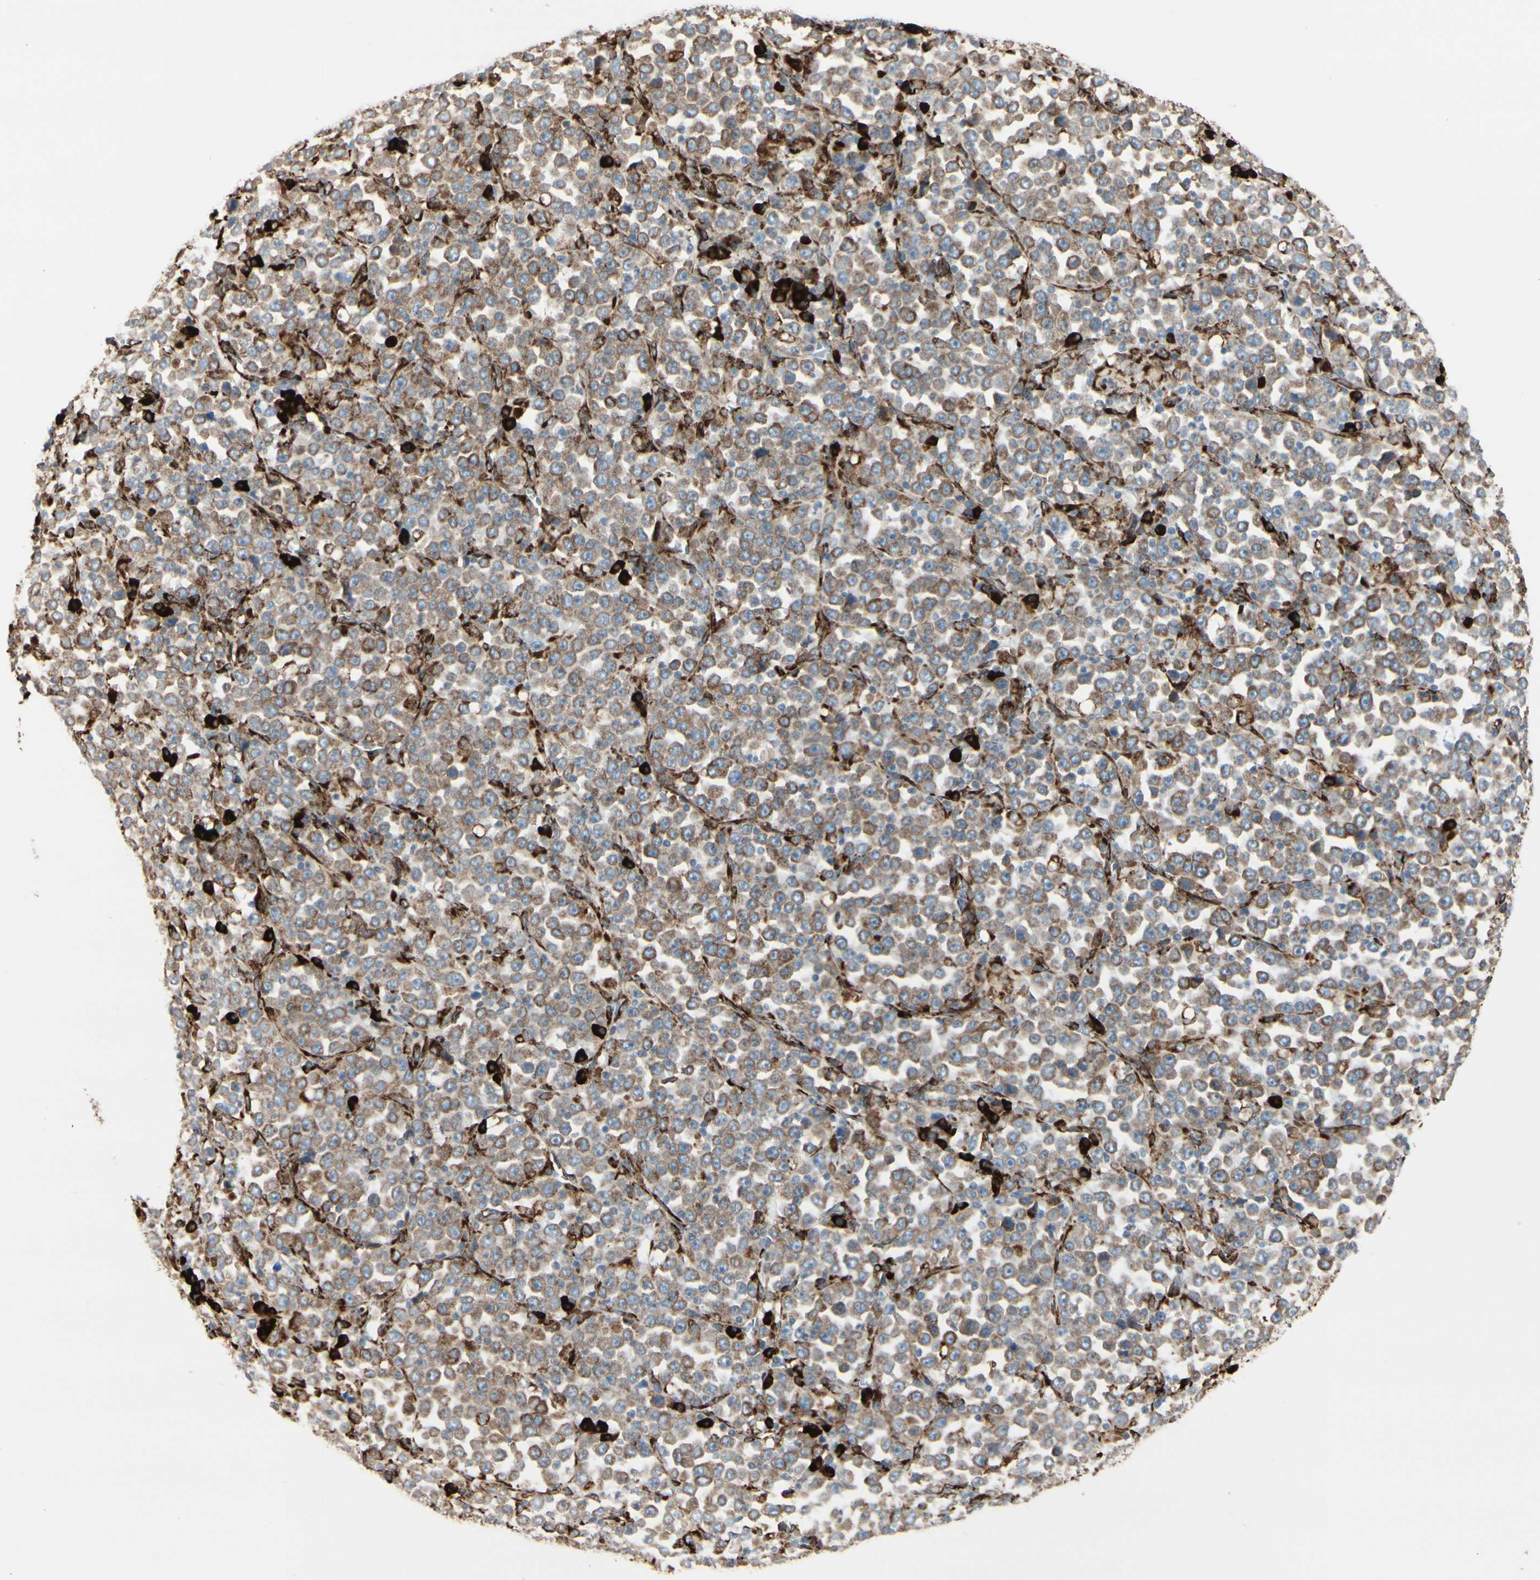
{"staining": {"intensity": "moderate", "quantity": ">75%", "location": "cytoplasmic/membranous"}, "tissue": "stomach cancer", "cell_type": "Tumor cells", "image_type": "cancer", "snomed": [{"axis": "morphology", "description": "Normal tissue, NOS"}, {"axis": "morphology", "description": "Adenocarcinoma, NOS"}, {"axis": "topography", "description": "Stomach, upper"}, {"axis": "topography", "description": "Stomach"}], "caption": "Adenocarcinoma (stomach) stained with immunohistochemistry demonstrates moderate cytoplasmic/membranous positivity in about >75% of tumor cells. (DAB (3,3'-diaminobenzidine) IHC with brightfield microscopy, high magnification).", "gene": "RRBP1", "patient": {"sex": "male", "age": 59}}